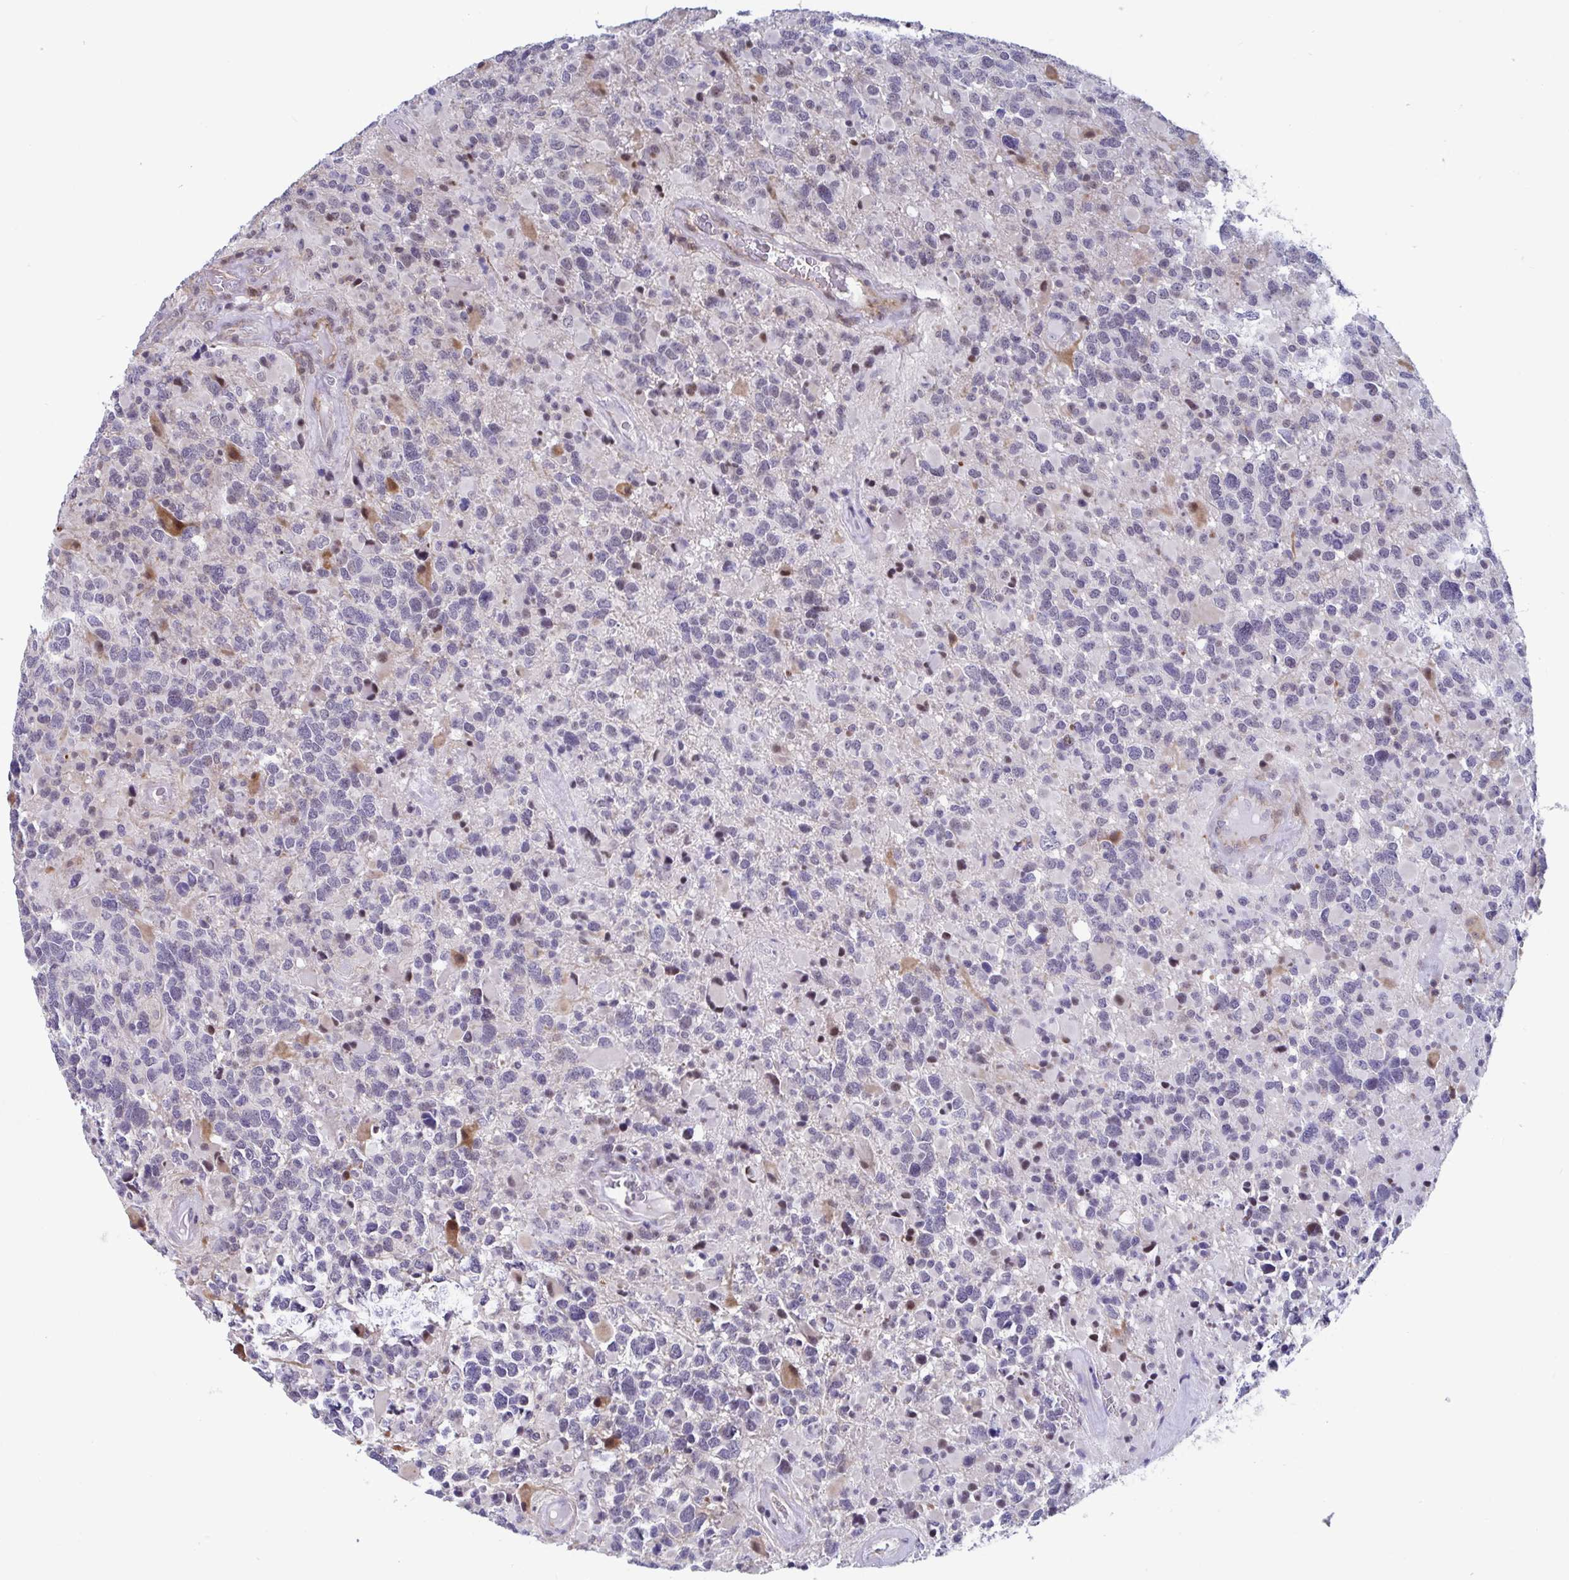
{"staining": {"intensity": "negative", "quantity": "none", "location": "none"}, "tissue": "glioma", "cell_type": "Tumor cells", "image_type": "cancer", "snomed": [{"axis": "morphology", "description": "Glioma, malignant, High grade"}, {"axis": "topography", "description": "Brain"}], "caption": "The immunohistochemistry image has no significant staining in tumor cells of glioma tissue.", "gene": "WDR72", "patient": {"sex": "female", "age": 40}}